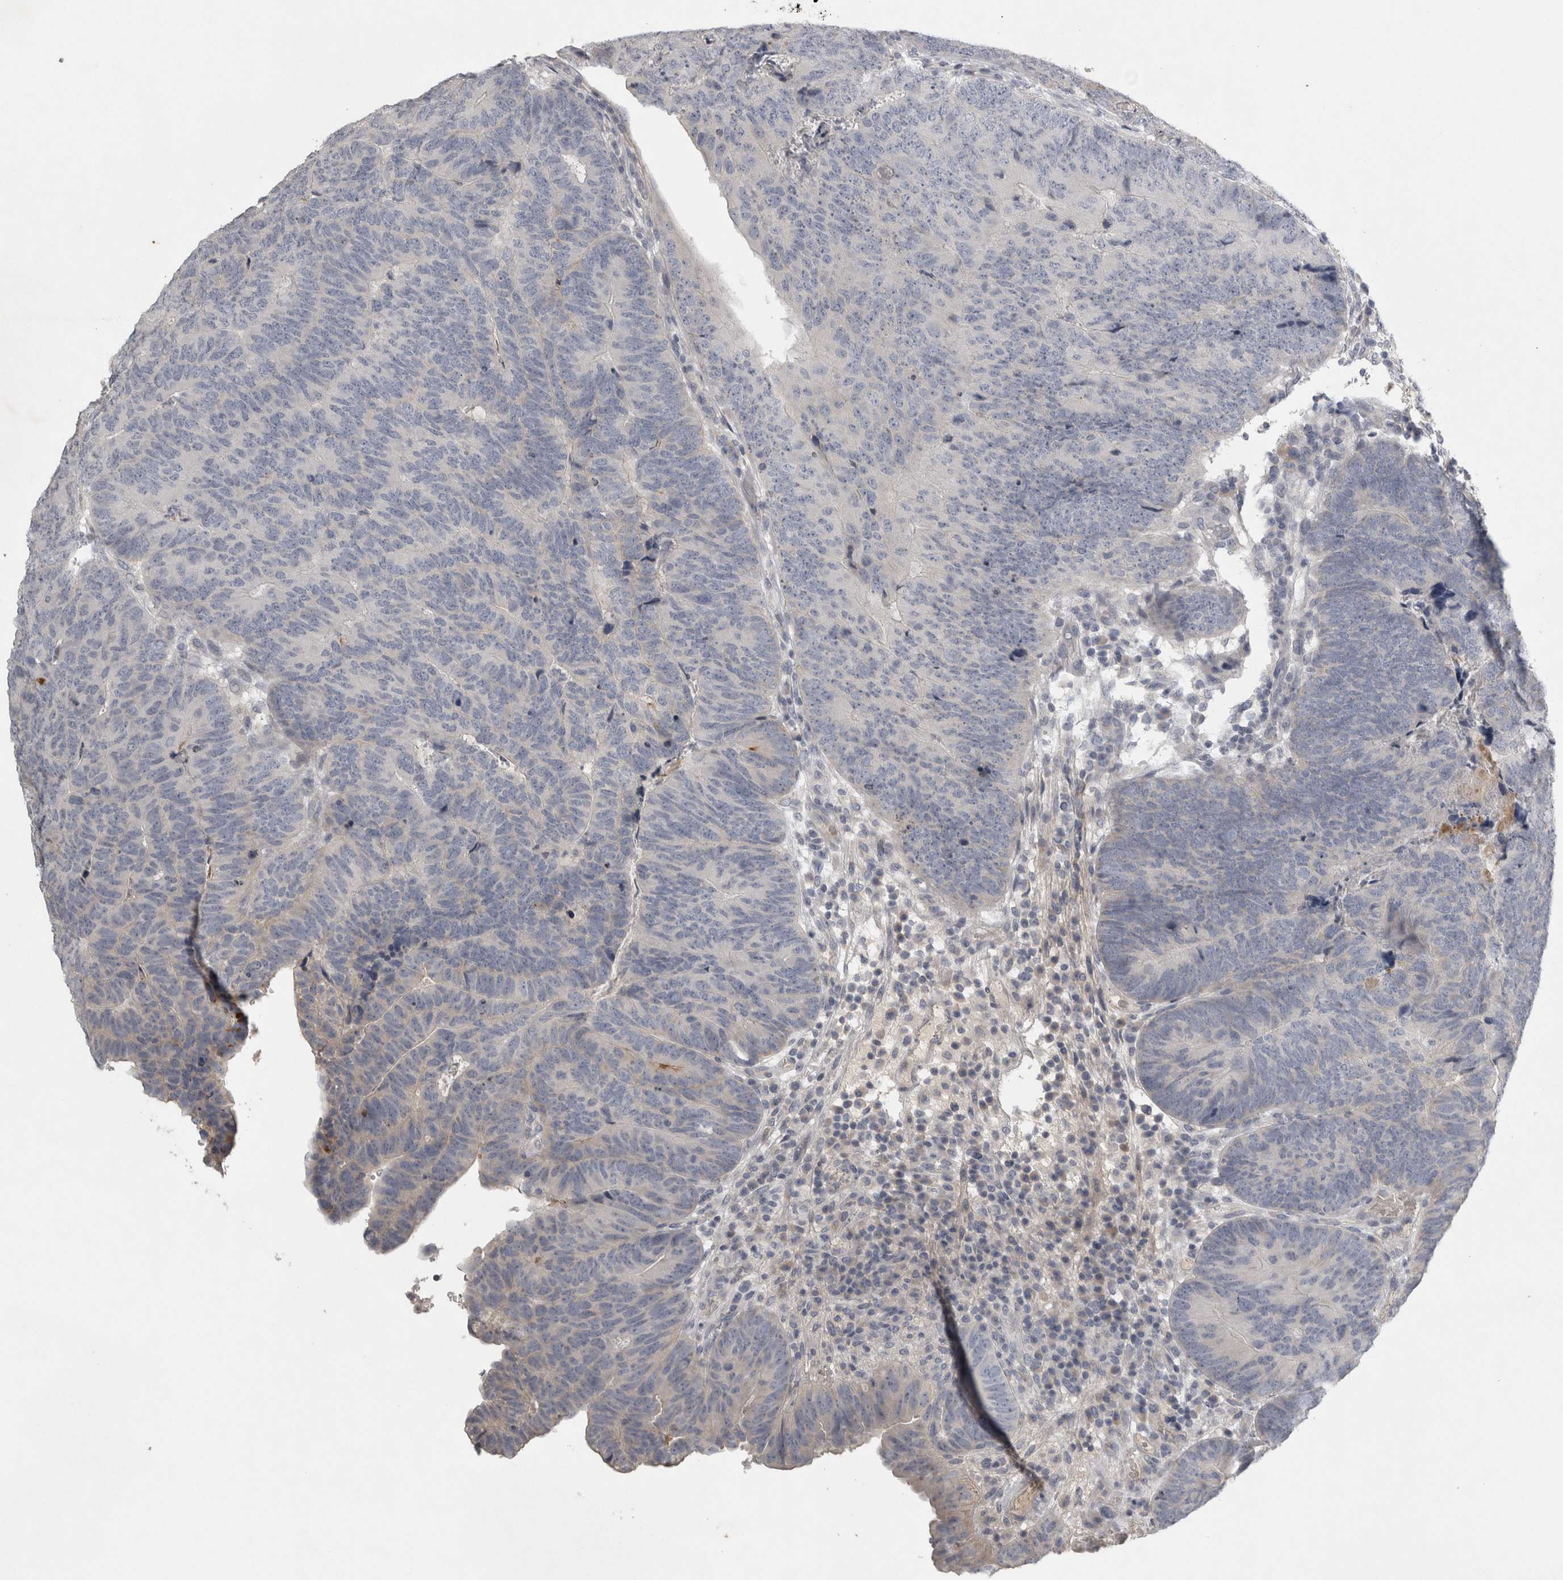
{"staining": {"intensity": "negative", "quantity": "none", "location": "none"}, "tissue": "colorectal cancer", "cell_type": "Tumor cells", "image_type": "cancer", "snomed": [{"axis": "morphology", "description": "Adenocarcinoma, NOS"}, {"axis": "topography", "description": "Colon"}], "caption": "Tumor cells are negative for brown protein staining in colorectal adenocarcinoma. (DAB IHC, high magnification).", "gene": "ENPP7", "patient": {"sex": "female", "age": 67}}